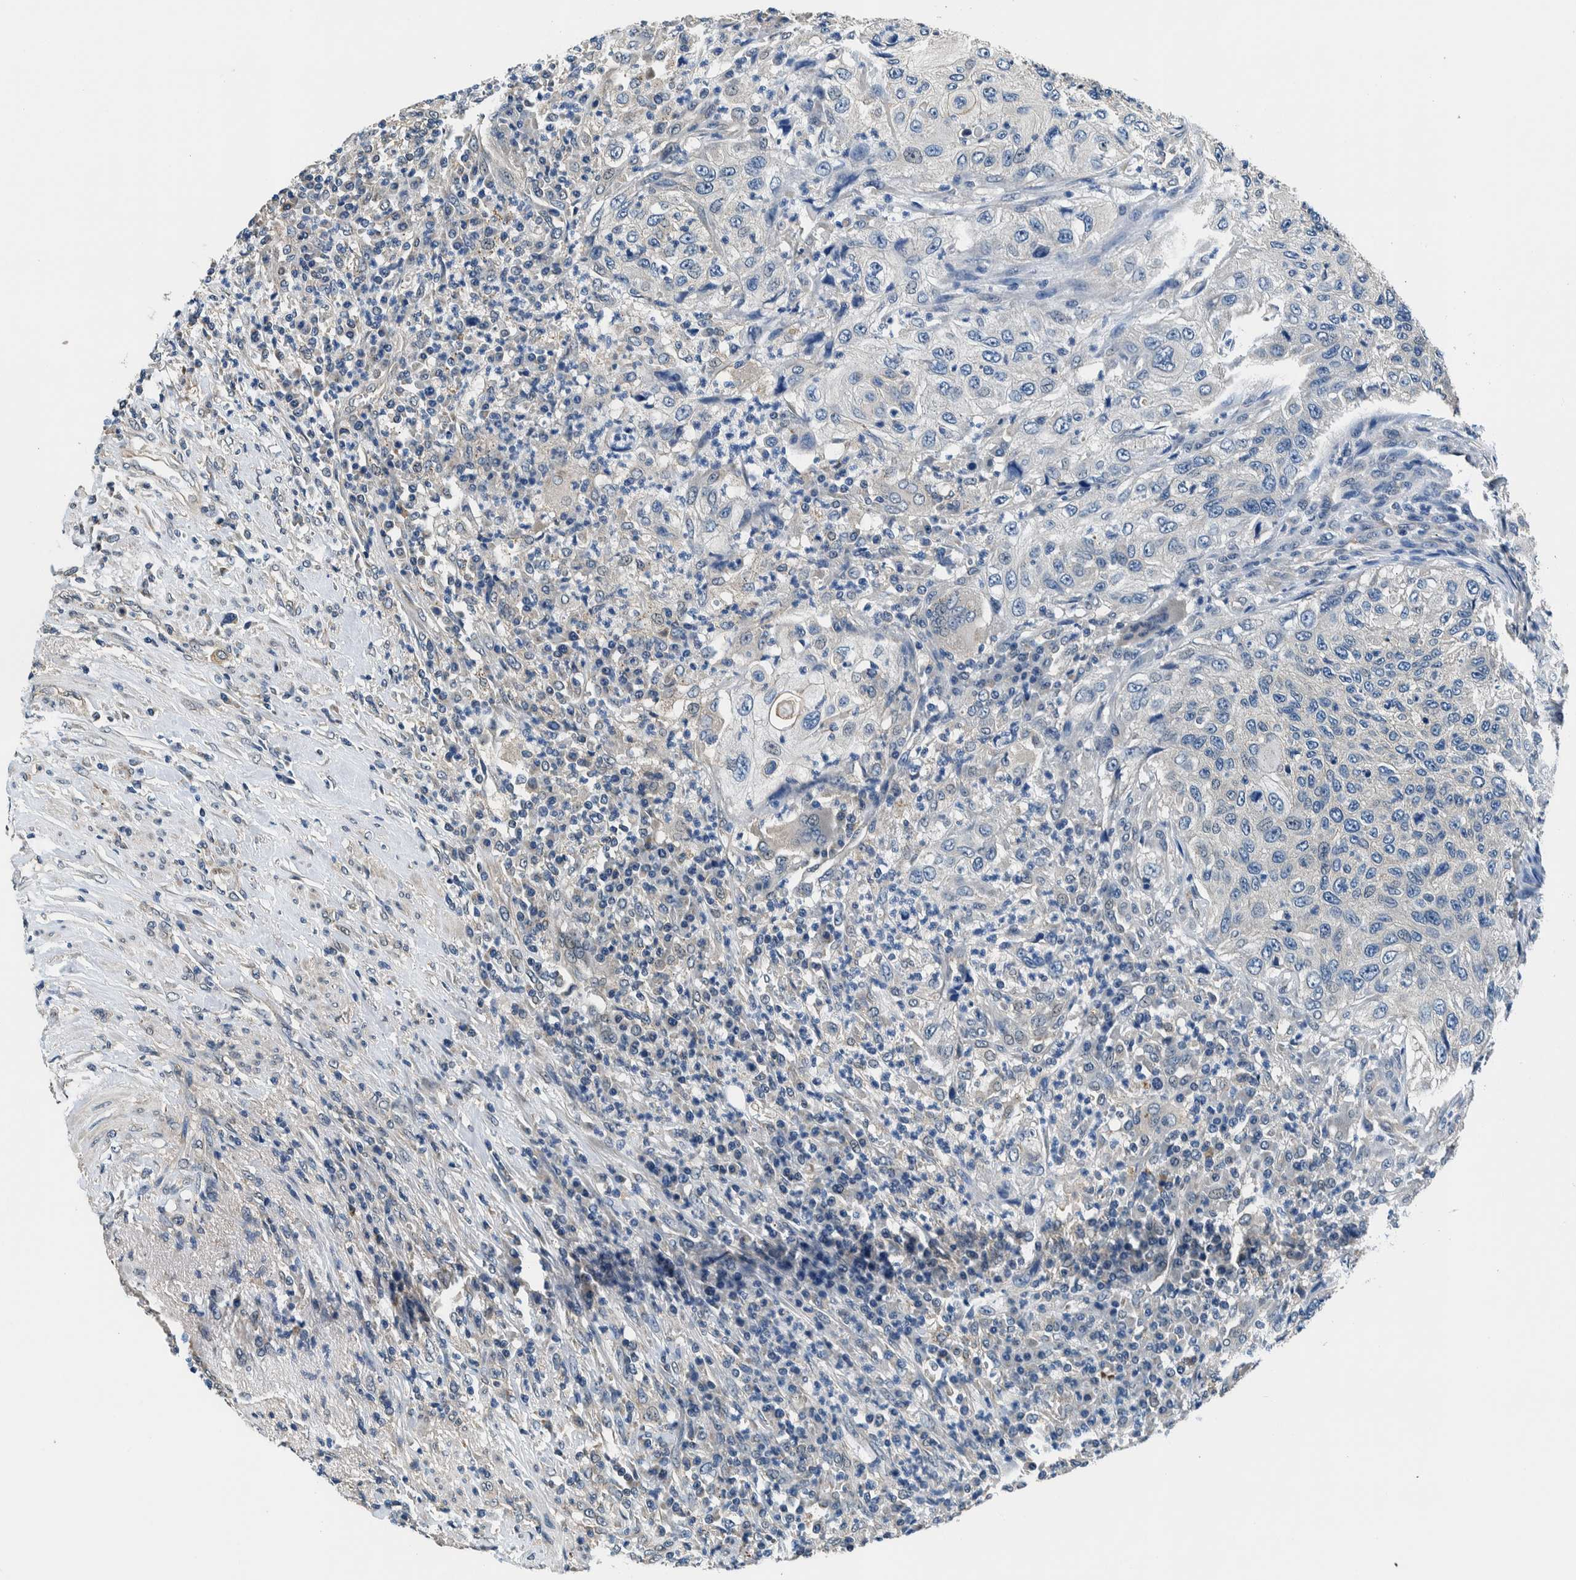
{"staining": {"intensity": "negative", "quantity": "none", "location": "none"}, "tissue": "urothelial cancer", "cell_type": "Tumor cells", "image_type": "cancer", "snomed": [{"axis": "morphology", "description": "Urothelial carcinoma, High grade"}, {"axis": "topography", "description": "Urinary bladder"}], "caption": "The IHC image has no significant expression in tumor cells of urothelial cancer tissue. Brightfield microscopy of immunohistochemistry (IHC) stained with DAB (3,3'-diaminobenzidine) (brown) and hematoxylin (blue), captured at high magnification.", "gene": "NIBAN2", "patient": {"sex": "female", "age": 60}}